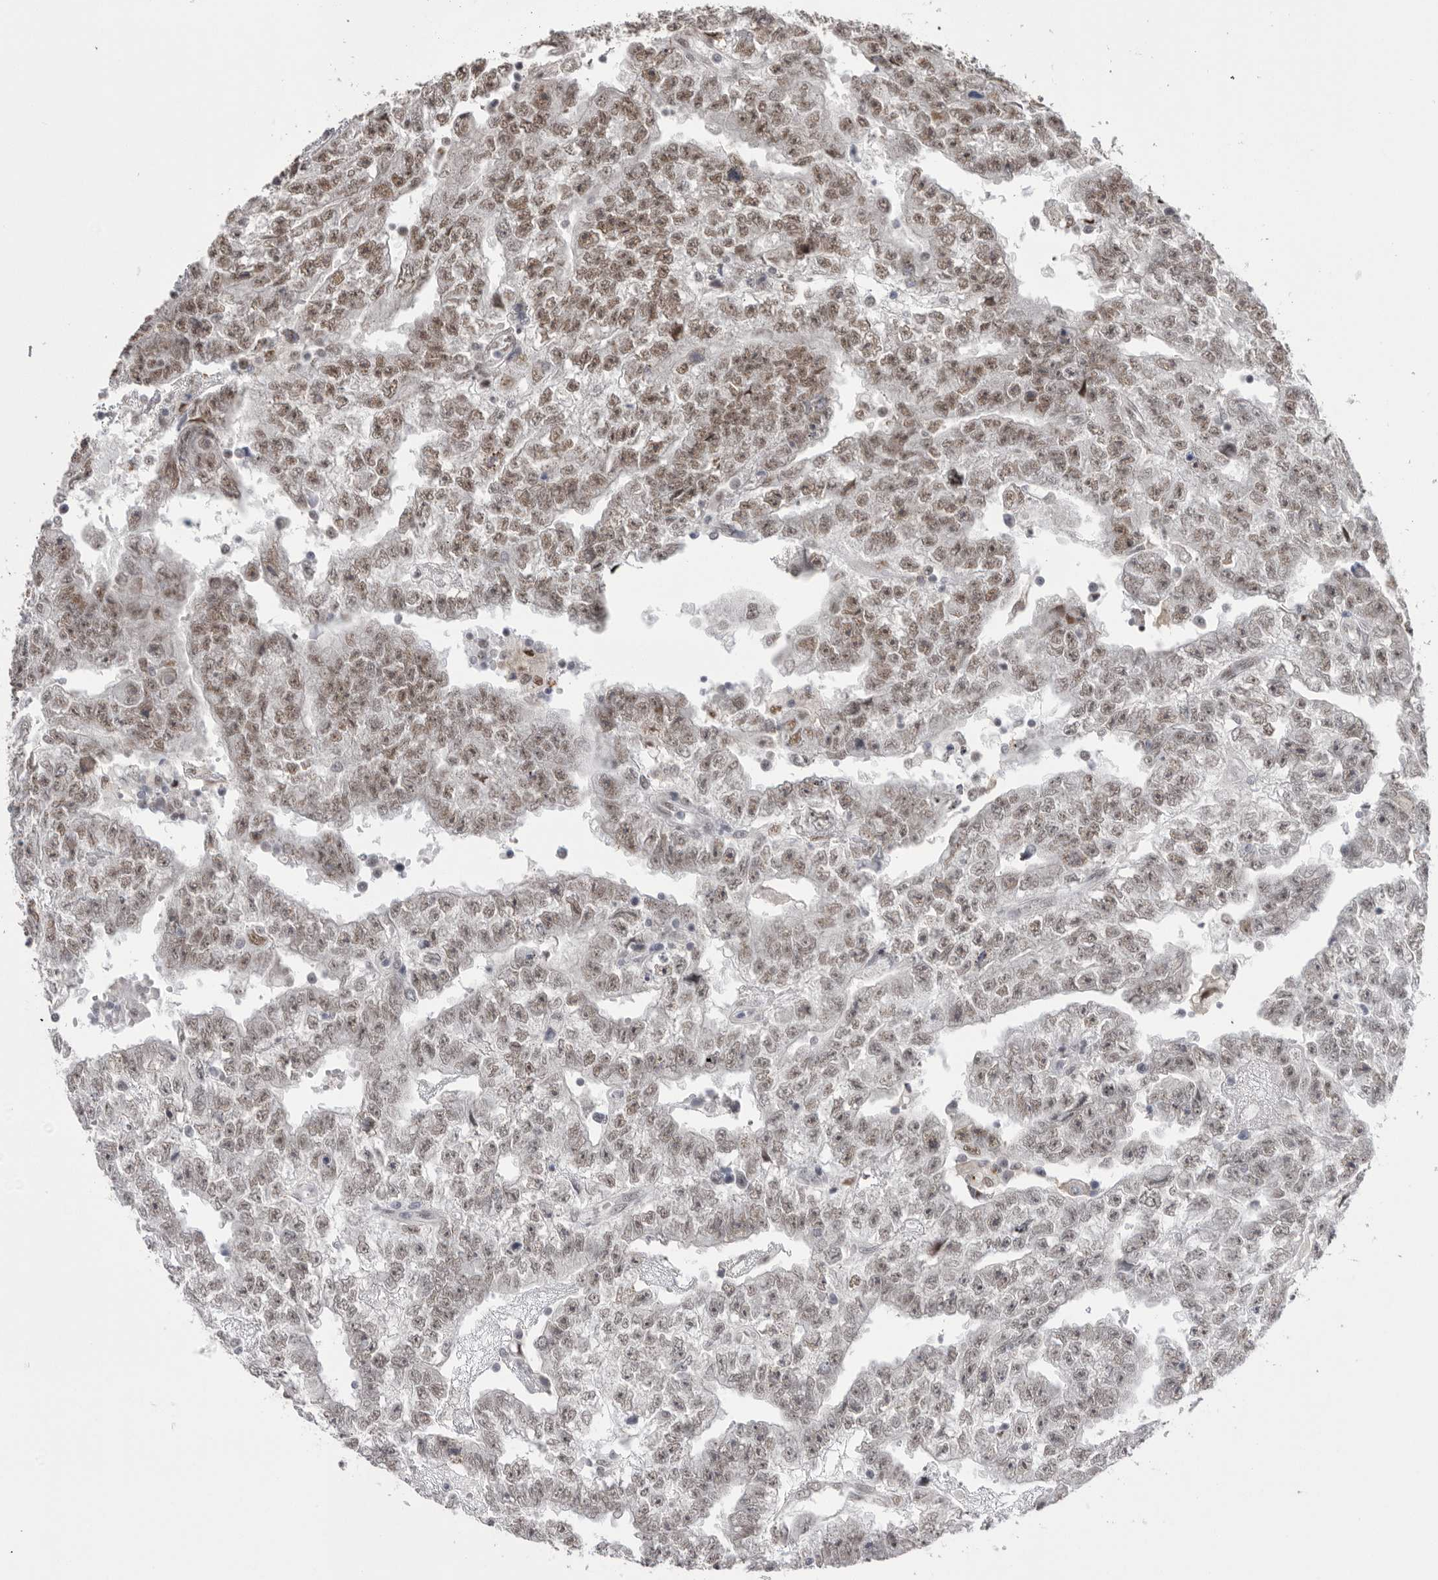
{"staining": {"intensity": "moderate", "quantity": ">75%", "location": "nuclear"}, "tissue": "testis cancer", "cell_type": "Tumor cells", "image_type": "cancer", "snomed": [{"axis": "morphology", "description": "Carcinoma, Embryonal, NOS"}, {"axis": "topography", "description": "Testis"}], "caption": "Immunohistochemical staining of testis cancer demonstrates moderate nuclear protein staining in about >75% of tumor cells.", "gene": "BCLAF3", "patient": {"sex": "male", "age": 25}}